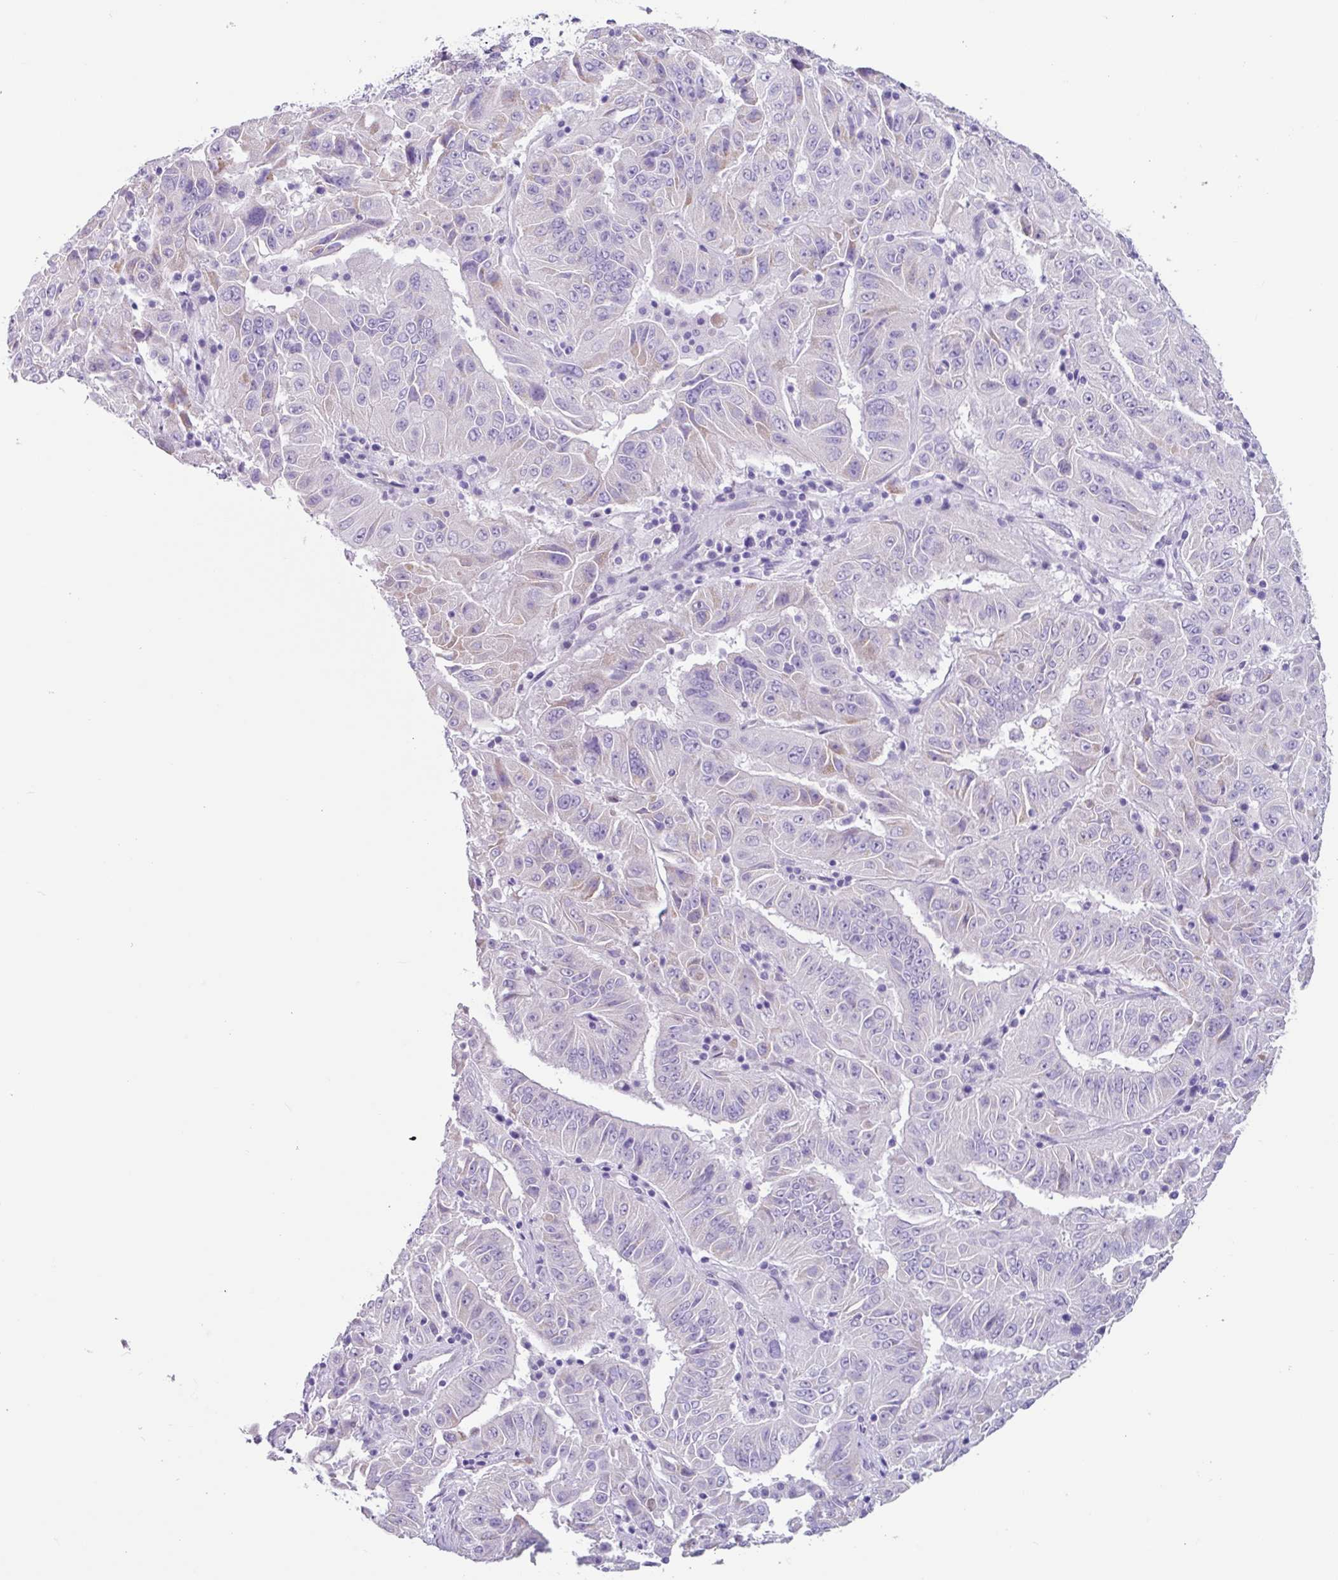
{"staining": {"intensity": "negative", "quantity": "none", "location": "none"}, "tissue": "pancreatic cancer", "cell_type": "Tumor cells", "image_type": "cancer", "snomed": [{"axis": "morphology", "description": "Adenocarcinoma, NOS"}, {"axis": "topography", "description": "Pancreas"}], "caption": "Immunohistochemical staining of human pancreatic cancer (adenocarcinoma) displays no significant positivity in tumor cells.", "gene": "OTX1", "patient": {"sex": "male", "age": 63}}